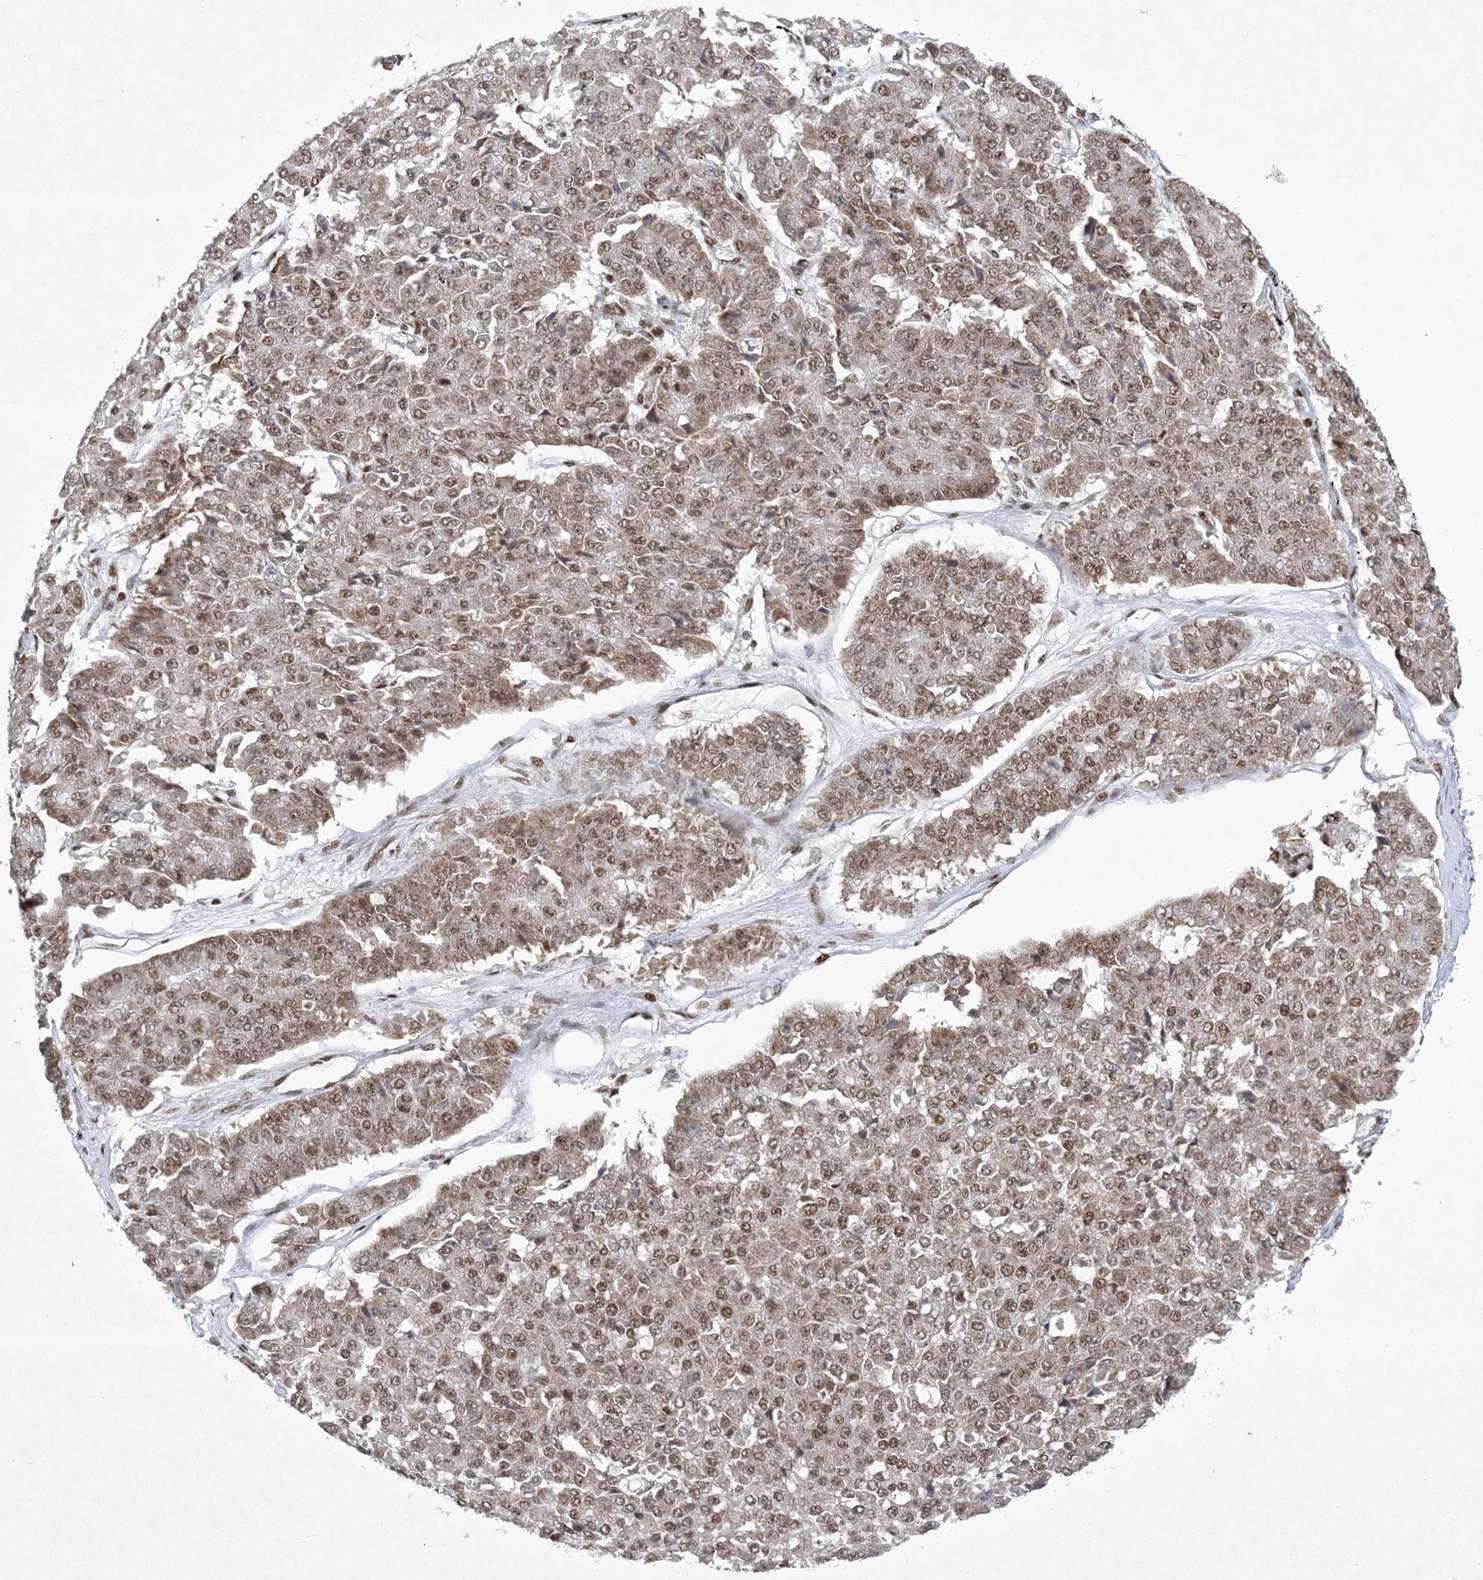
{"staining": {"intensity": "moderate", "quantity": ">75%", "location": "nuclear"}, "tissue": "pancreatic cancer", "cell_type": "Tumor cells", "image_type": "cancer", "snomed": [{"axis": "morphology", "description": "Adenocarcinoma, NOS"}, {"axis": "topography", "description": "Pancreas"}], "caption": "This micrograph displays immunohistochemistry staining of human pancreatic cancer (adenocarcinoma), with medium moderate nuclear positivity in approximately >75% of tumor cells.", "gene": "PKNOX2", "patient": {"sex": "male", "age": 50}}